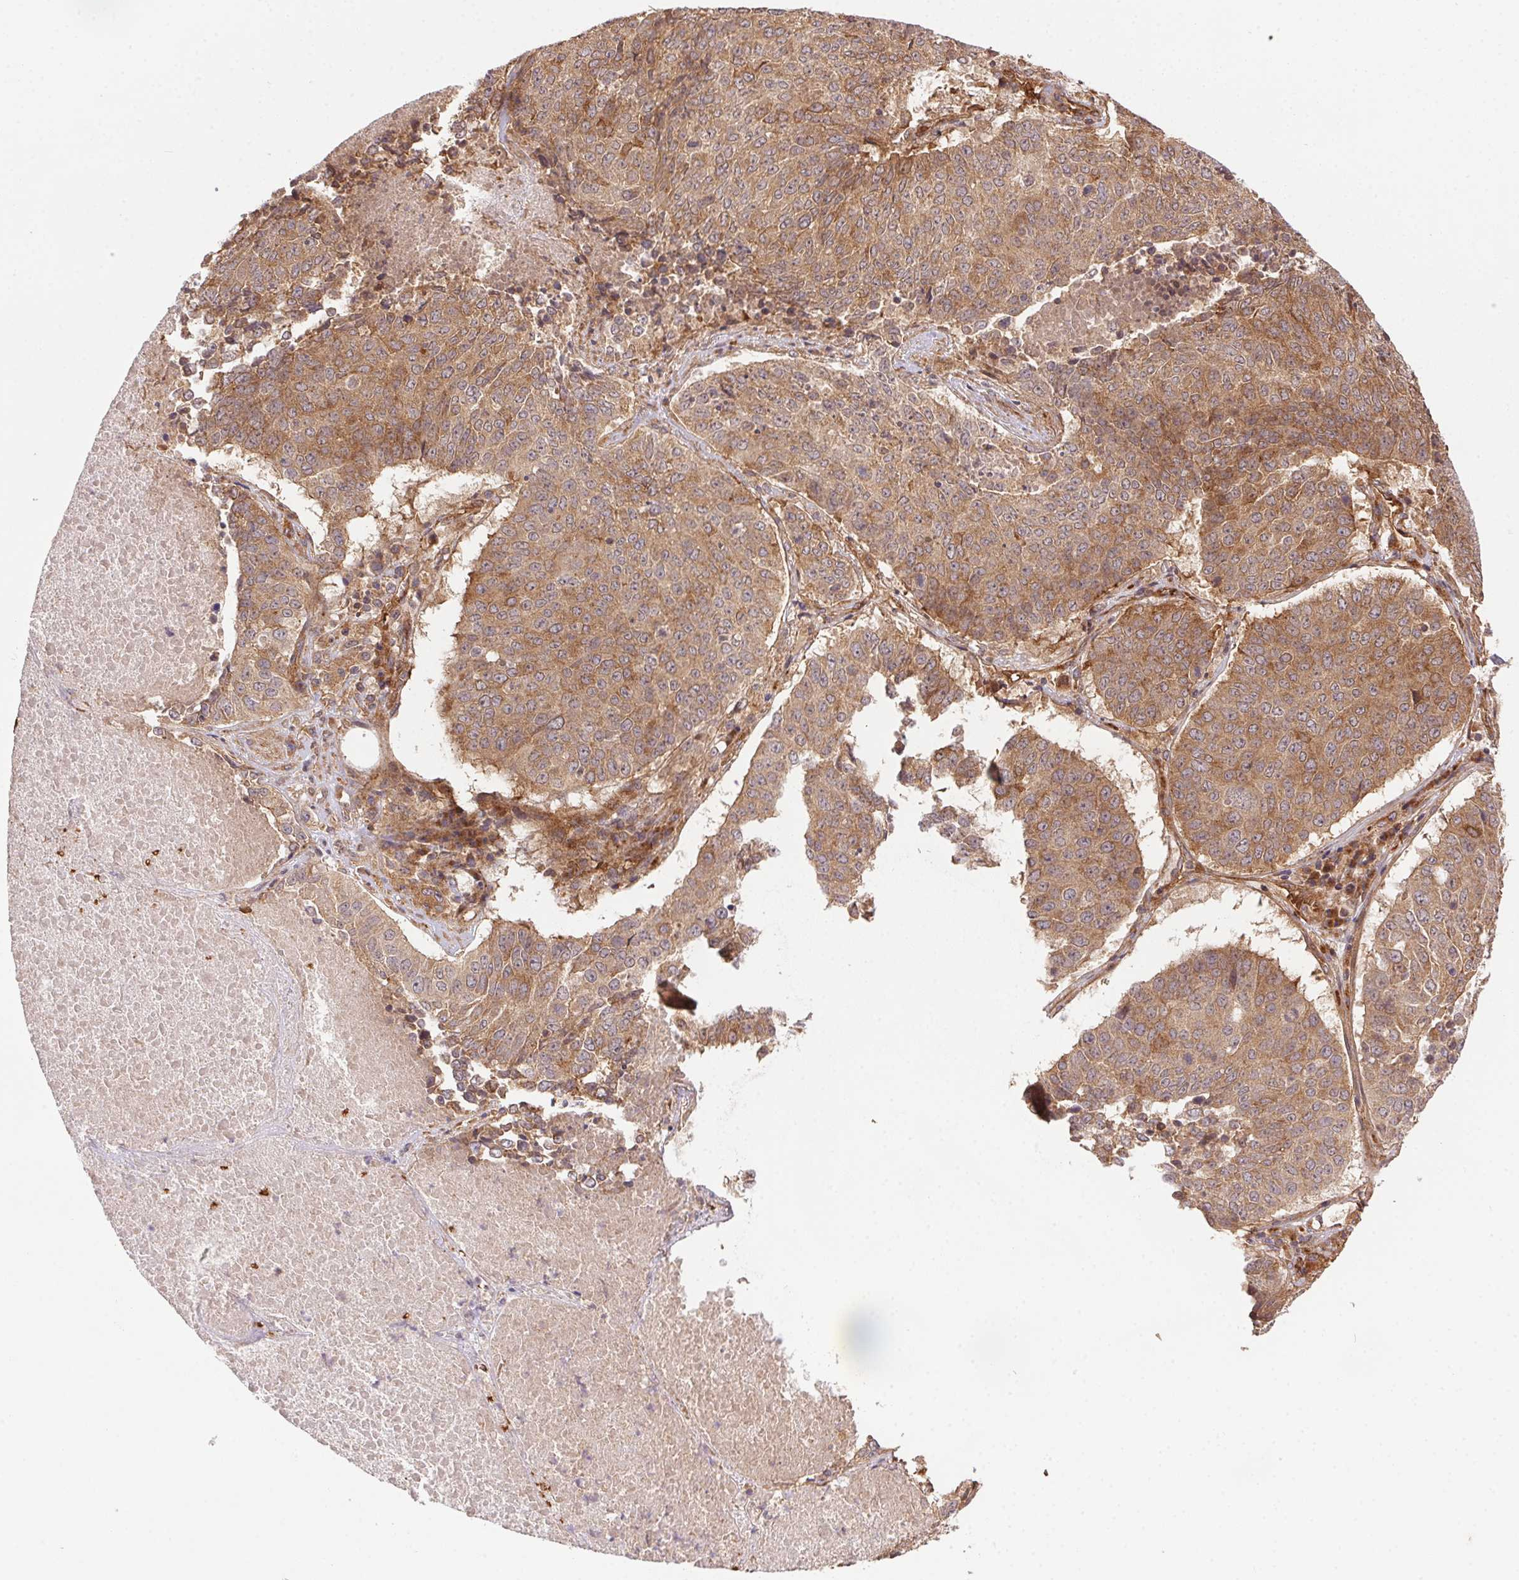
{"staining": {"intensity": "moderate", "quantity": ">75%", "location": "cytoplasmic/membranous"}, "tissue": "lung cancer", "cell_type": "Tumor cells", "image_type": "cancer", "snomed": [{"axis": "morphology", "description": "Normal tissue, NOS"}, {"axis": "morphology", "description": "Squamous cell carcinoma, NOS"}, {"axis": "topography", "description": "Bronchus"}, {"axis": "topography", "description": "Lung"}], "caption": "Lung cancer stained for a protein demonstrates moderate cytoplasmic/membranous positivity in tumor cells.", "gene": "USE1", "patient": {"sex": "male", "age": 64}}